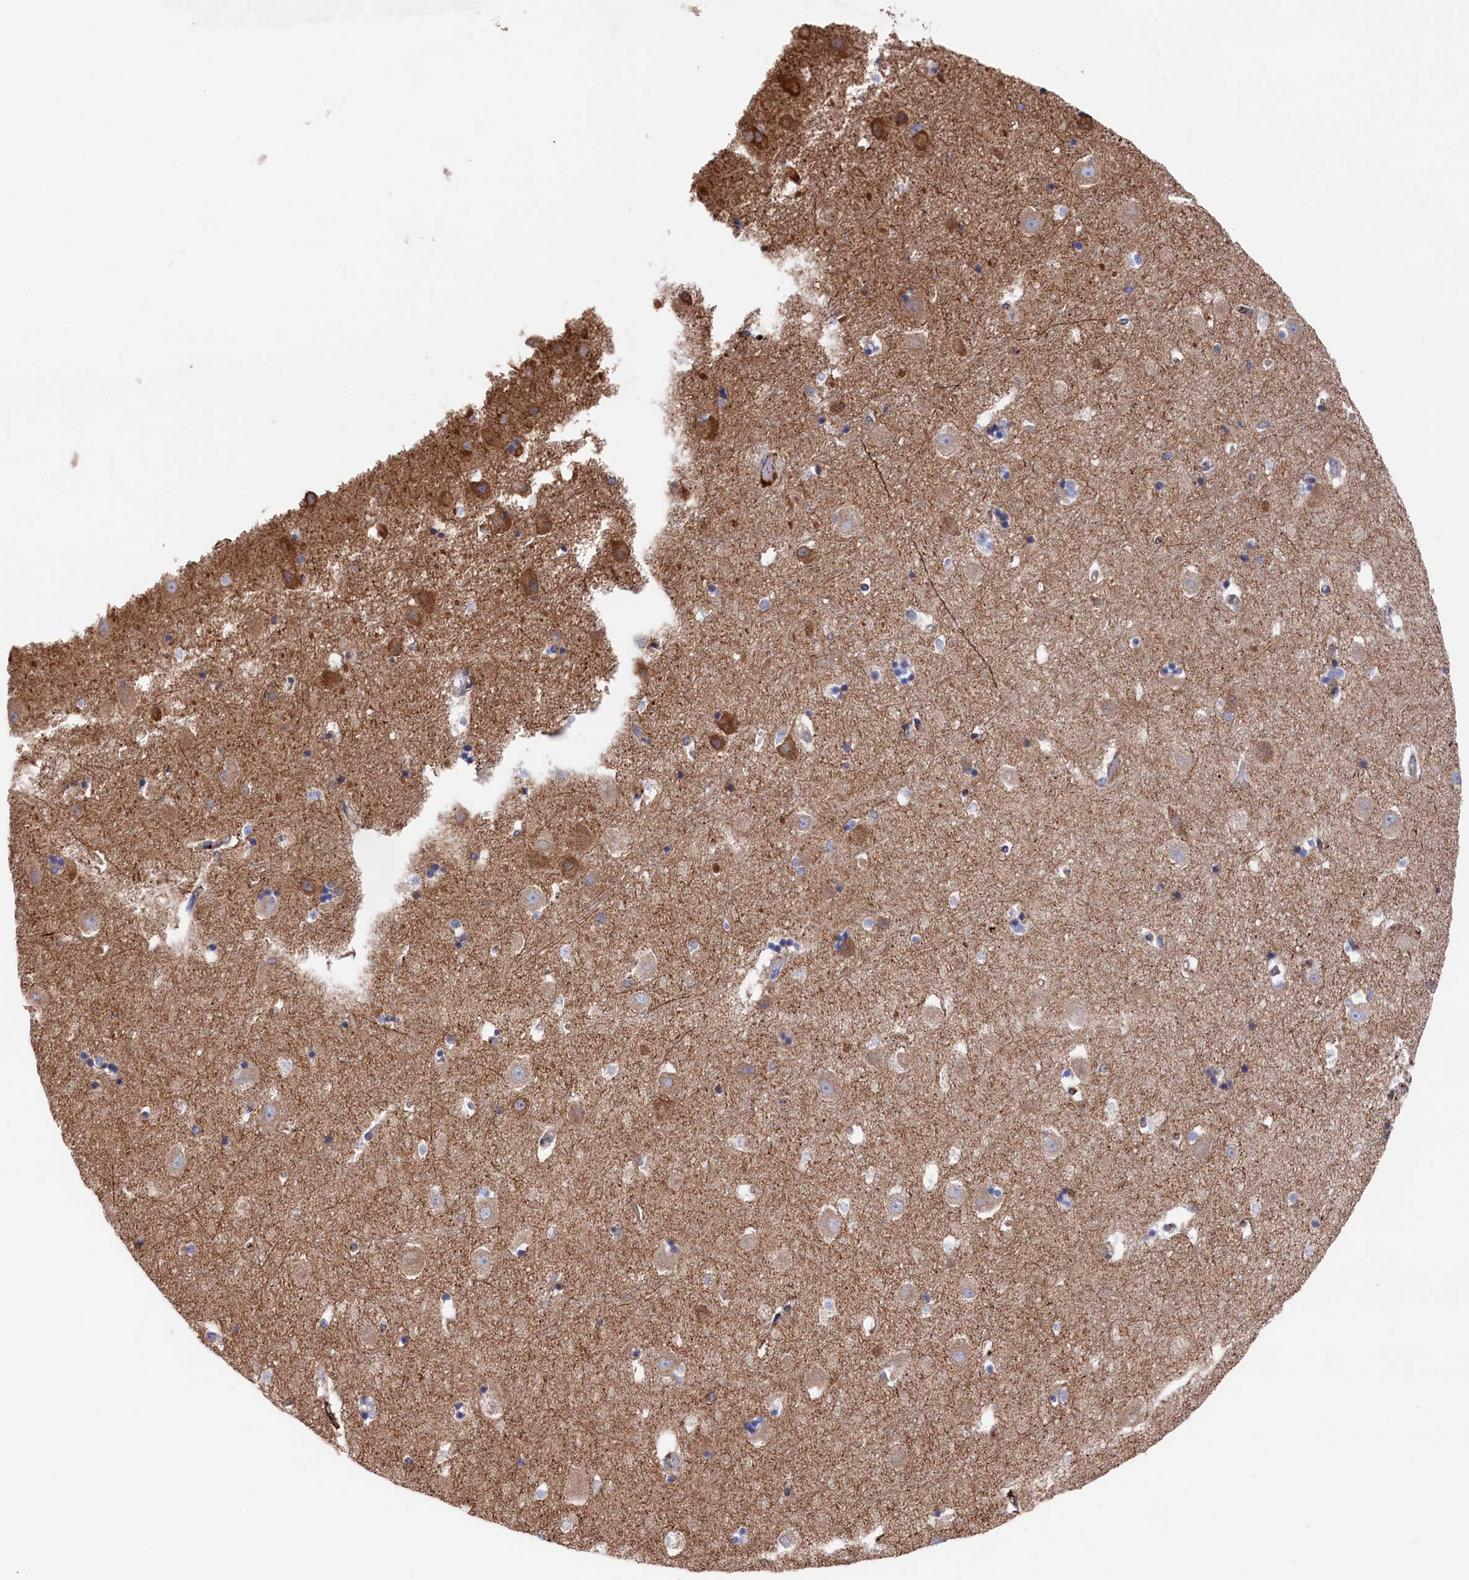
{"staining": {"intensity": "negative", "quantity": "none", "location": "none"}, "tissue": "hippocampus", "cell_type": "Glial cells", "image_type": "normal", "snomed": [{"axis": "morphology", "description": "Normal tissue, NOS"}, {"axis": "topography", "description": "Hippocampus"}], "caption": "Immunohistochemistry (IHC) histopathology image of benign hippocampus: human hippocampus stained with DAB (3,3'-diaminobenzidine) reveals no significant protein expression in glial cells. The staining was performed using DAB to visualize the protein expression in brown, while the nuclei were stained in blue with hematoxylin (Magnification: 20x).", "gene": "C12orf73", "patient": {"sex": "female", "age": 52}}